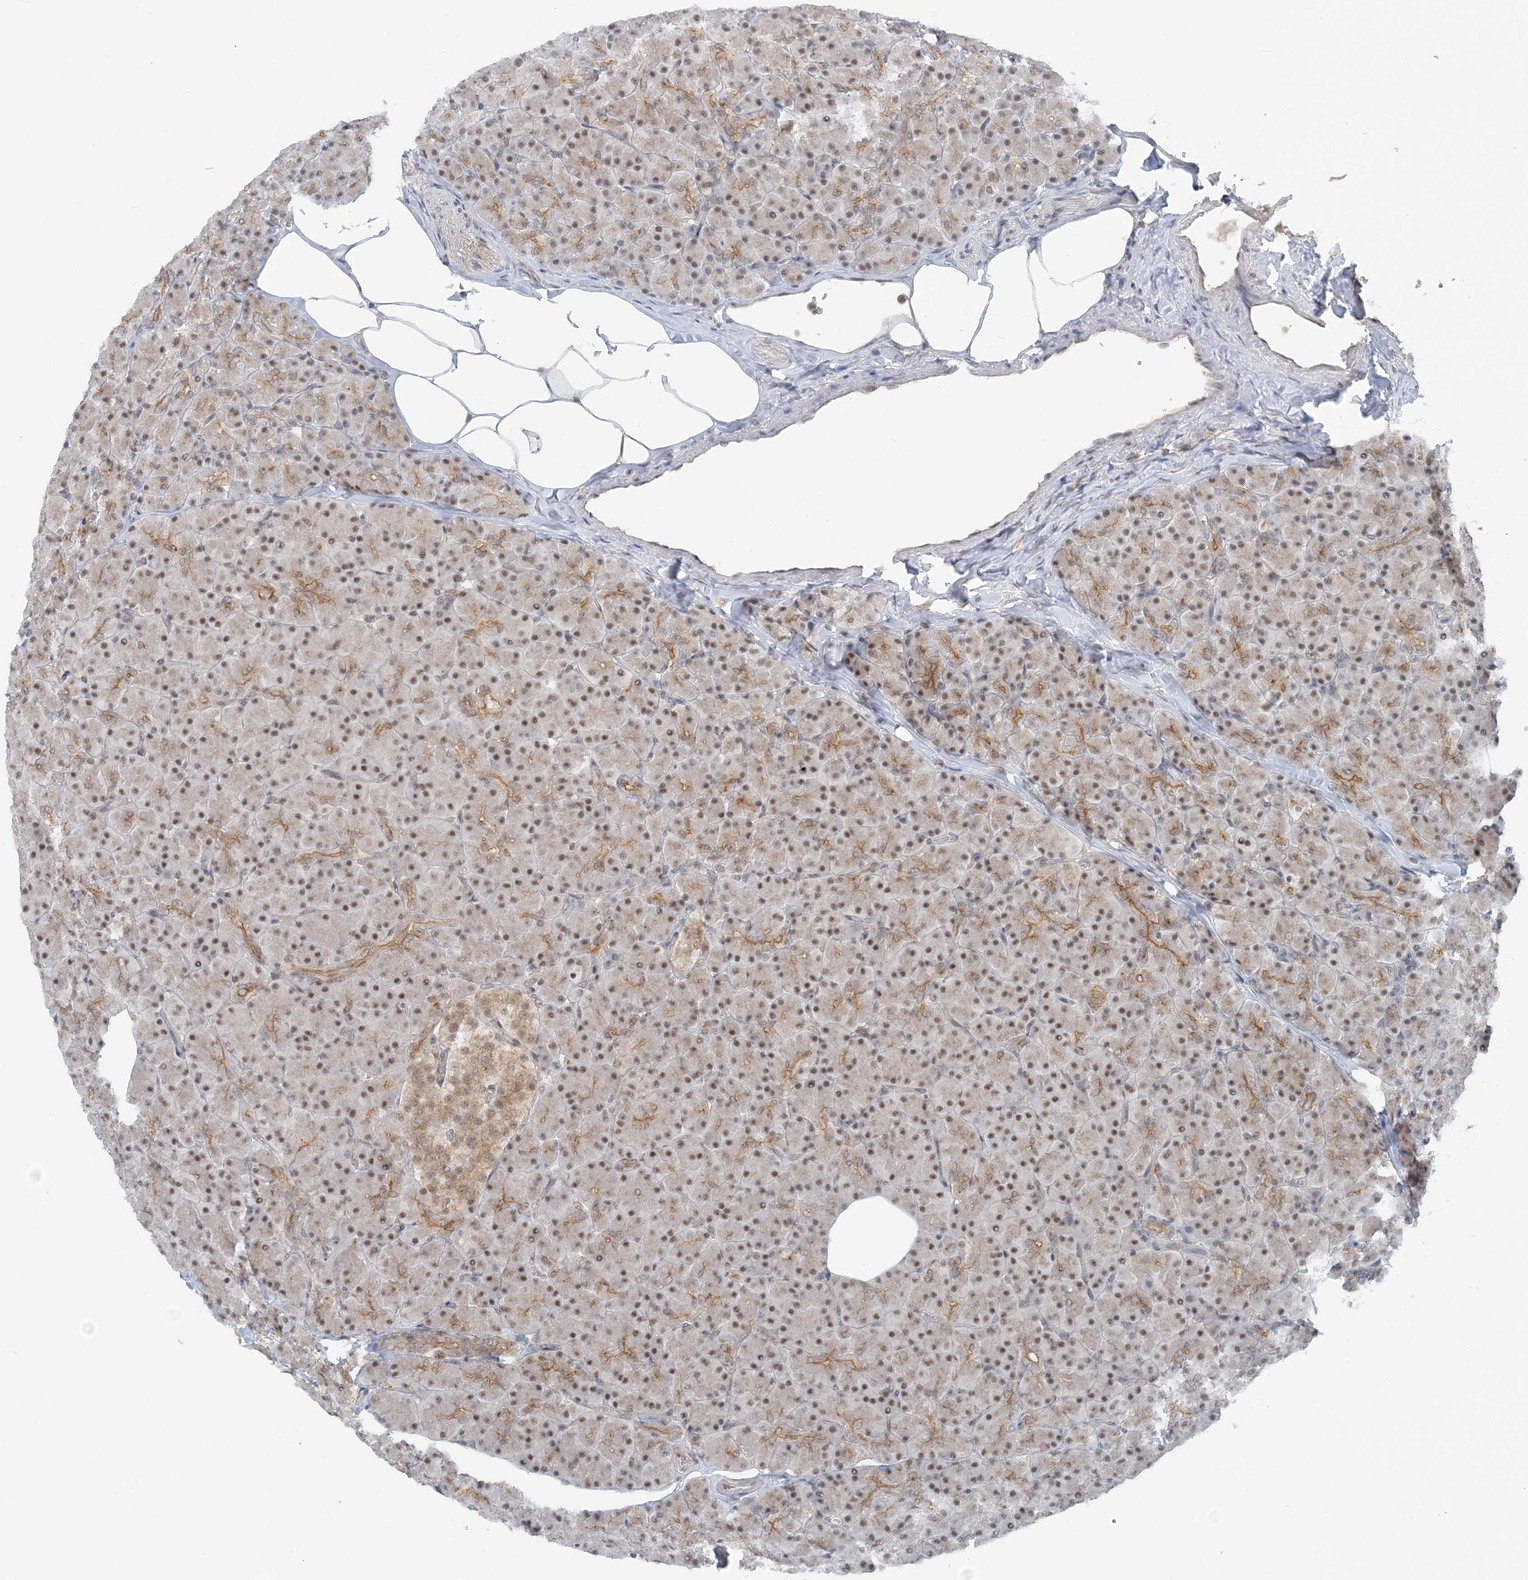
{"staining": {"intensity": "moderate", "quantity": ">75%", "location": "cytoplasmic/membranous,nuclear"}, "tissue": "pancreas", "cell_type": "Exocrine glandular cells", "image_type": "normal", "snomed": [{"axis": "morphology", "description": "Normal tissue, NOS"}, {"axis": "topography", "description": "Pancreas"}], "caption": "Protein positivity by IHC demonstrates moderate cytoplasmic/membranous,nuclear positivity in approximately >75% of exocrine glandular cells in normal pancreas.", "gene": "ATP11A", "patient": {"sex": "female", "age": 43}}